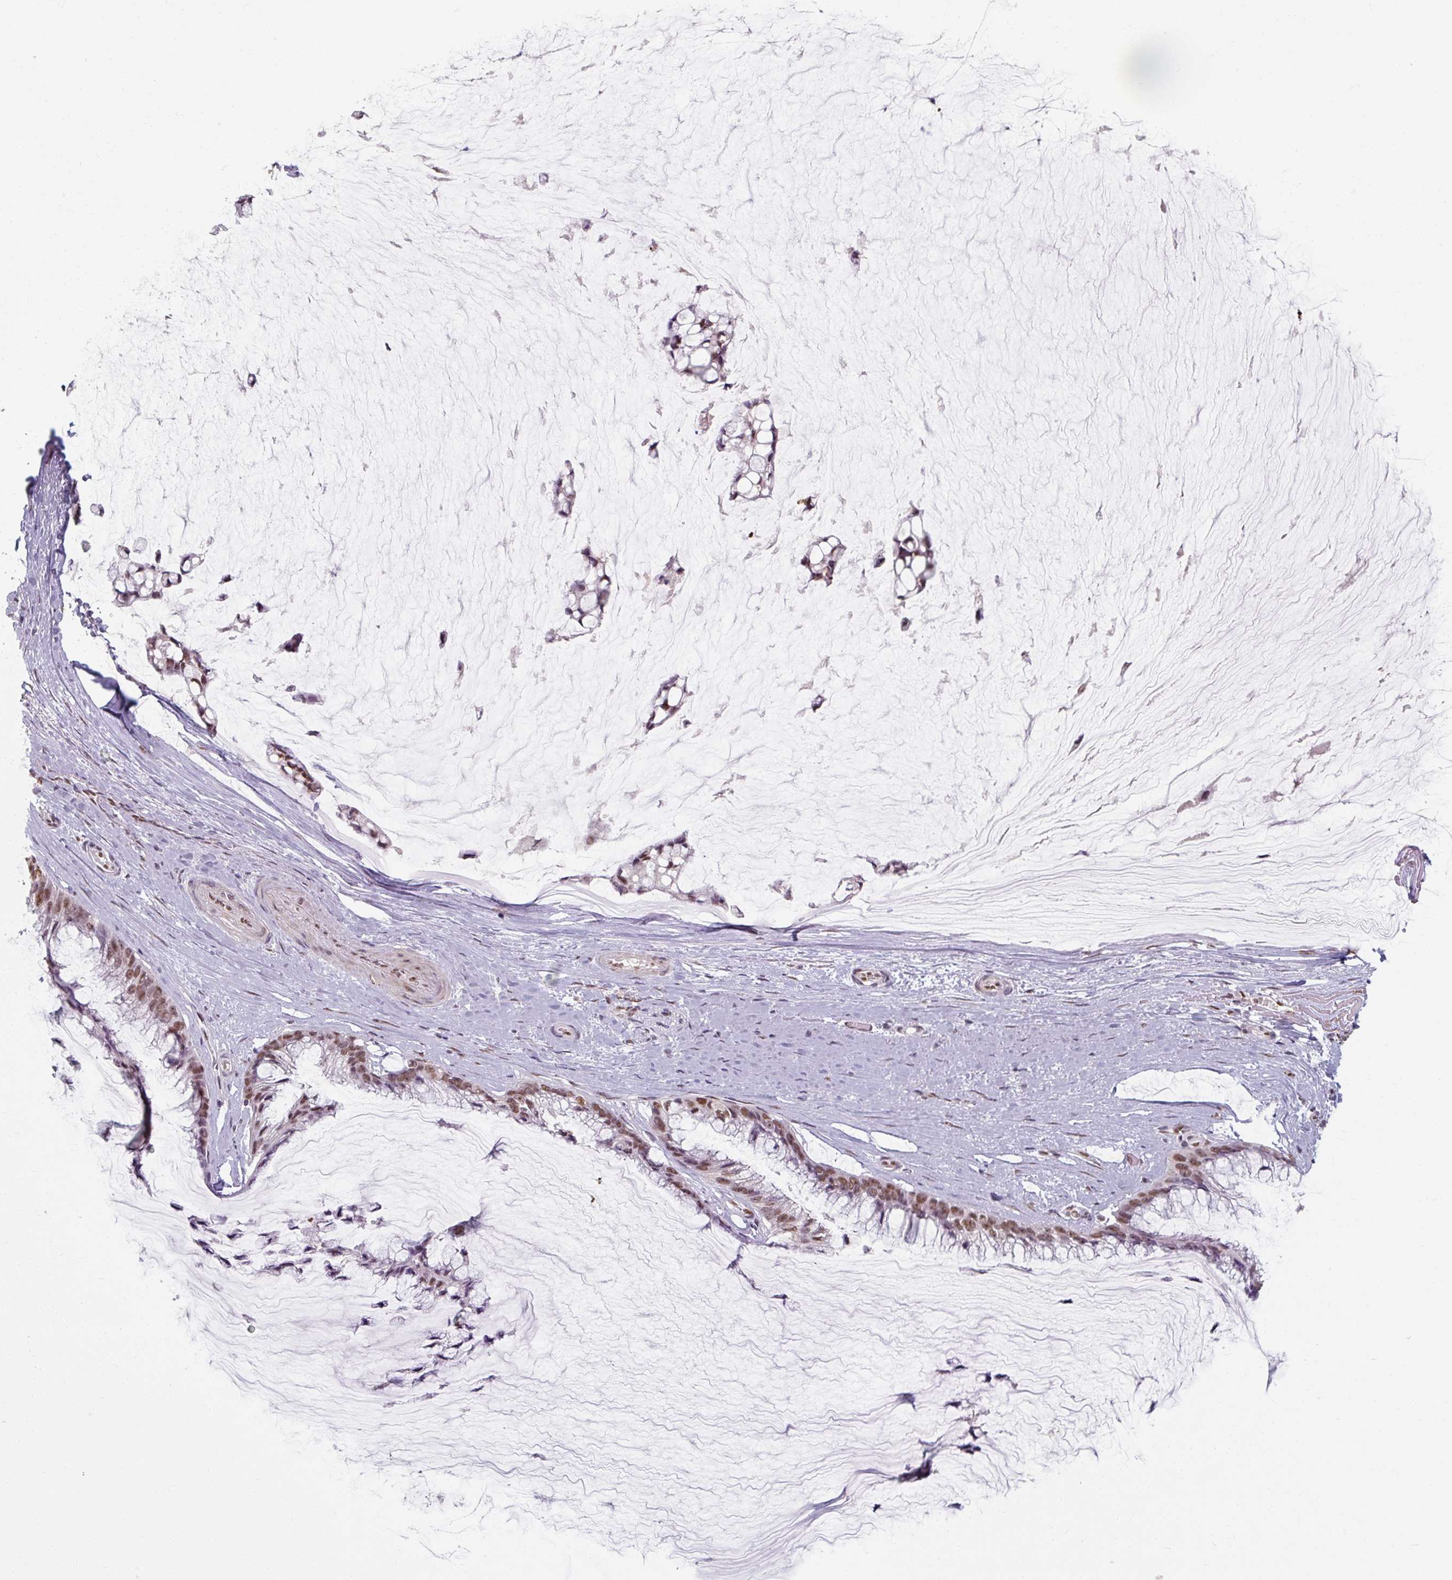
{"staining": {"intensity": "moderate", "quantity": ">75%", "location": "nuclear"}, "tissue": "ovarian cancer", "cell_type": "Tumor cells", "image_type": "cancer", "snomed": [{"axis": "morphology", "description": "Cystadenocarcinoma, mucinous, NOS"}, {"axis": "topography", "description": "Ovary"}], "caption": "Human ovarian mucinous cystadenocarcinoma stained with a protein marker displays moderate staining in tumor cells.", "gene": "ZFTRAF1", "patient": {"sex": "female", "age": 39}}